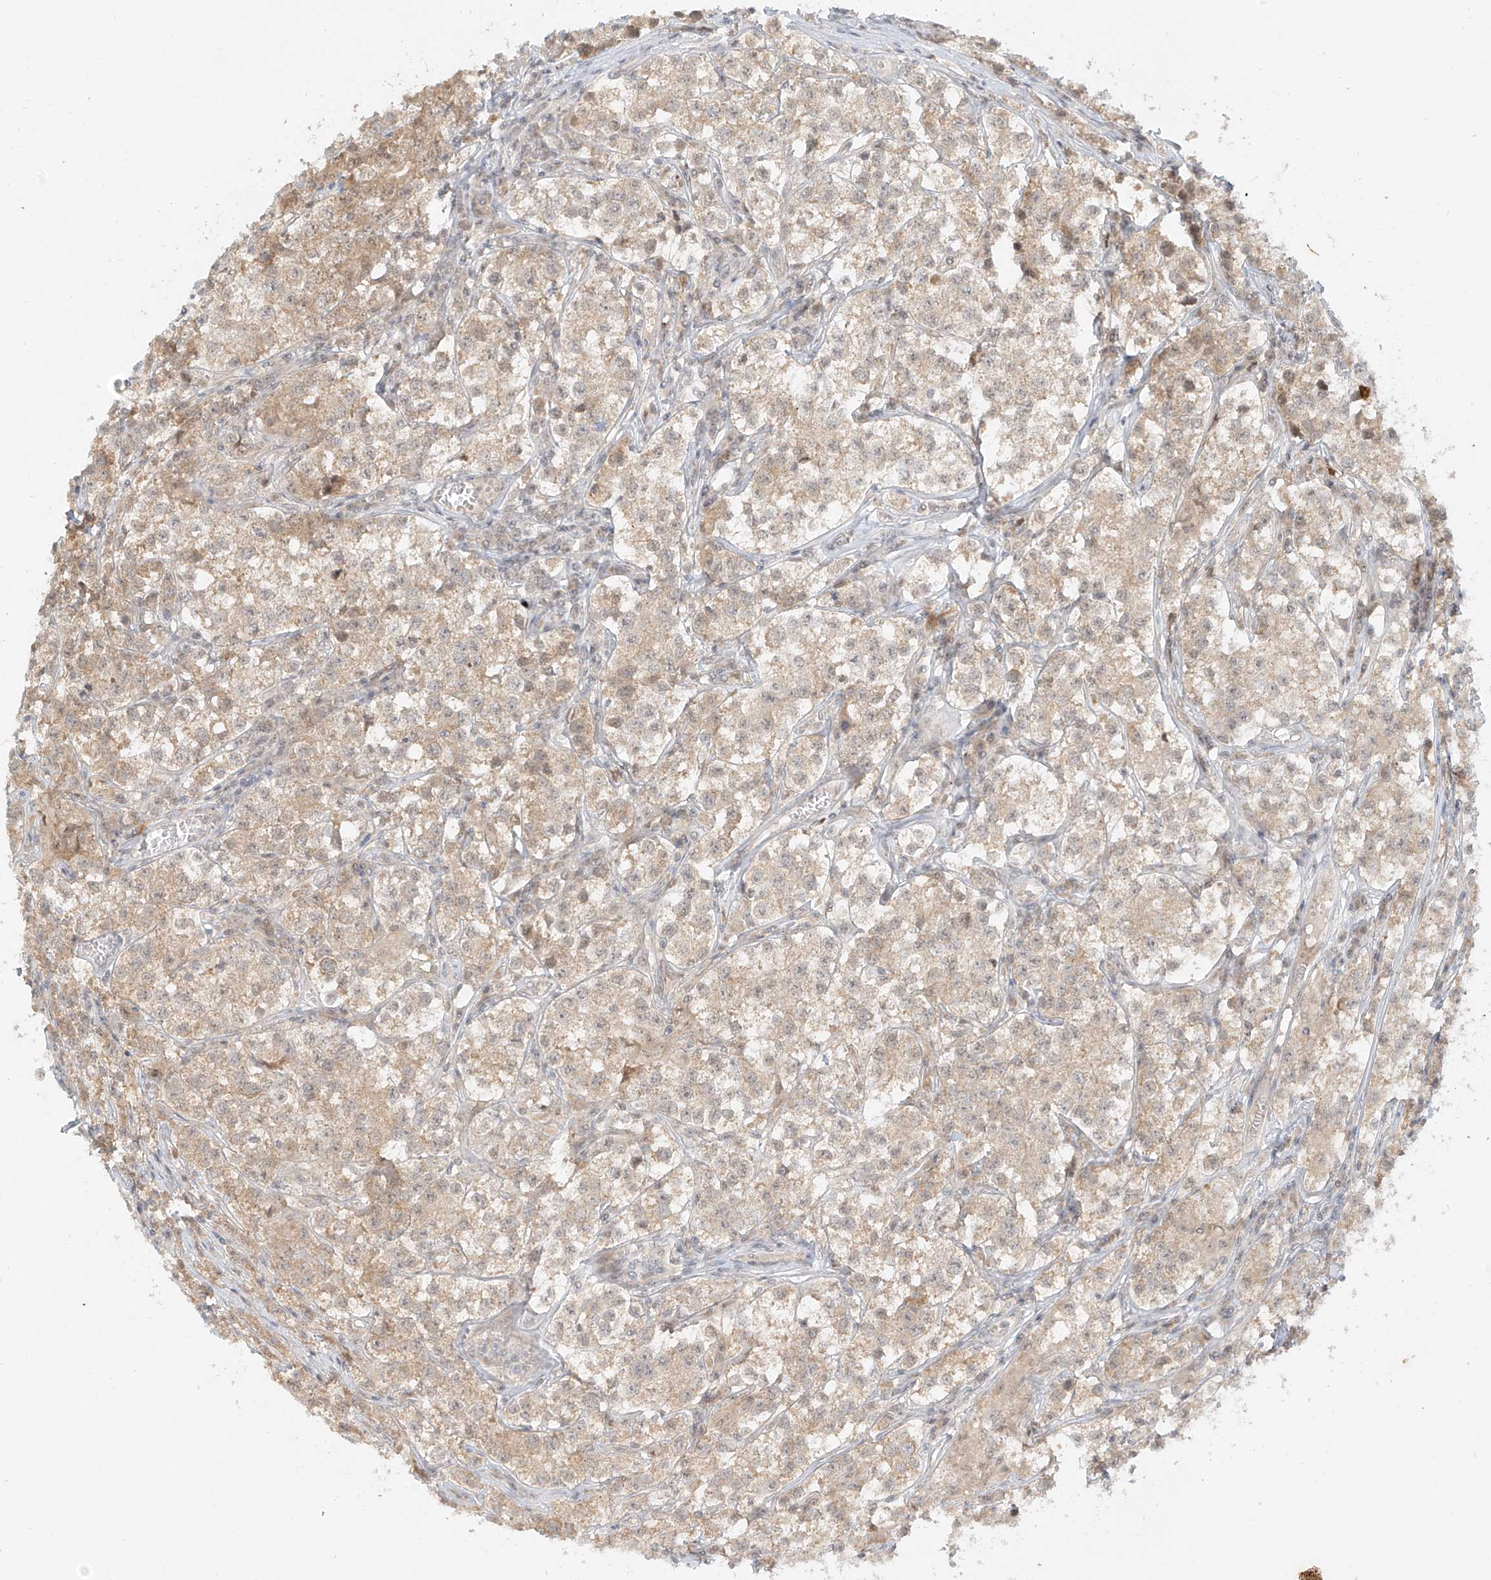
{"staining": {"intensity": "weak", "quantity": ">75%", "location": "cytoplasmic/membranous"}, "tissue": "testis cancer", "cell_type": "Tumor cells", "image_type": "cancer", "snomed": [{"axis": "morphology", "description": "Seminoma, NOS"}, {"axis": "morphology", "description": "Carcinoma, Embryonal, NOS"}, {"axis": "topography", "description": "Testis"}], "caption": "This is a histology image of immunohistochemistry (IHC) staining of seminoma (testis), which shows weak positivity in the cytoplasmic/membranous of tumor cells.", "gene": "MIPEP", "patient": {"sex": "male", "age": 43}}